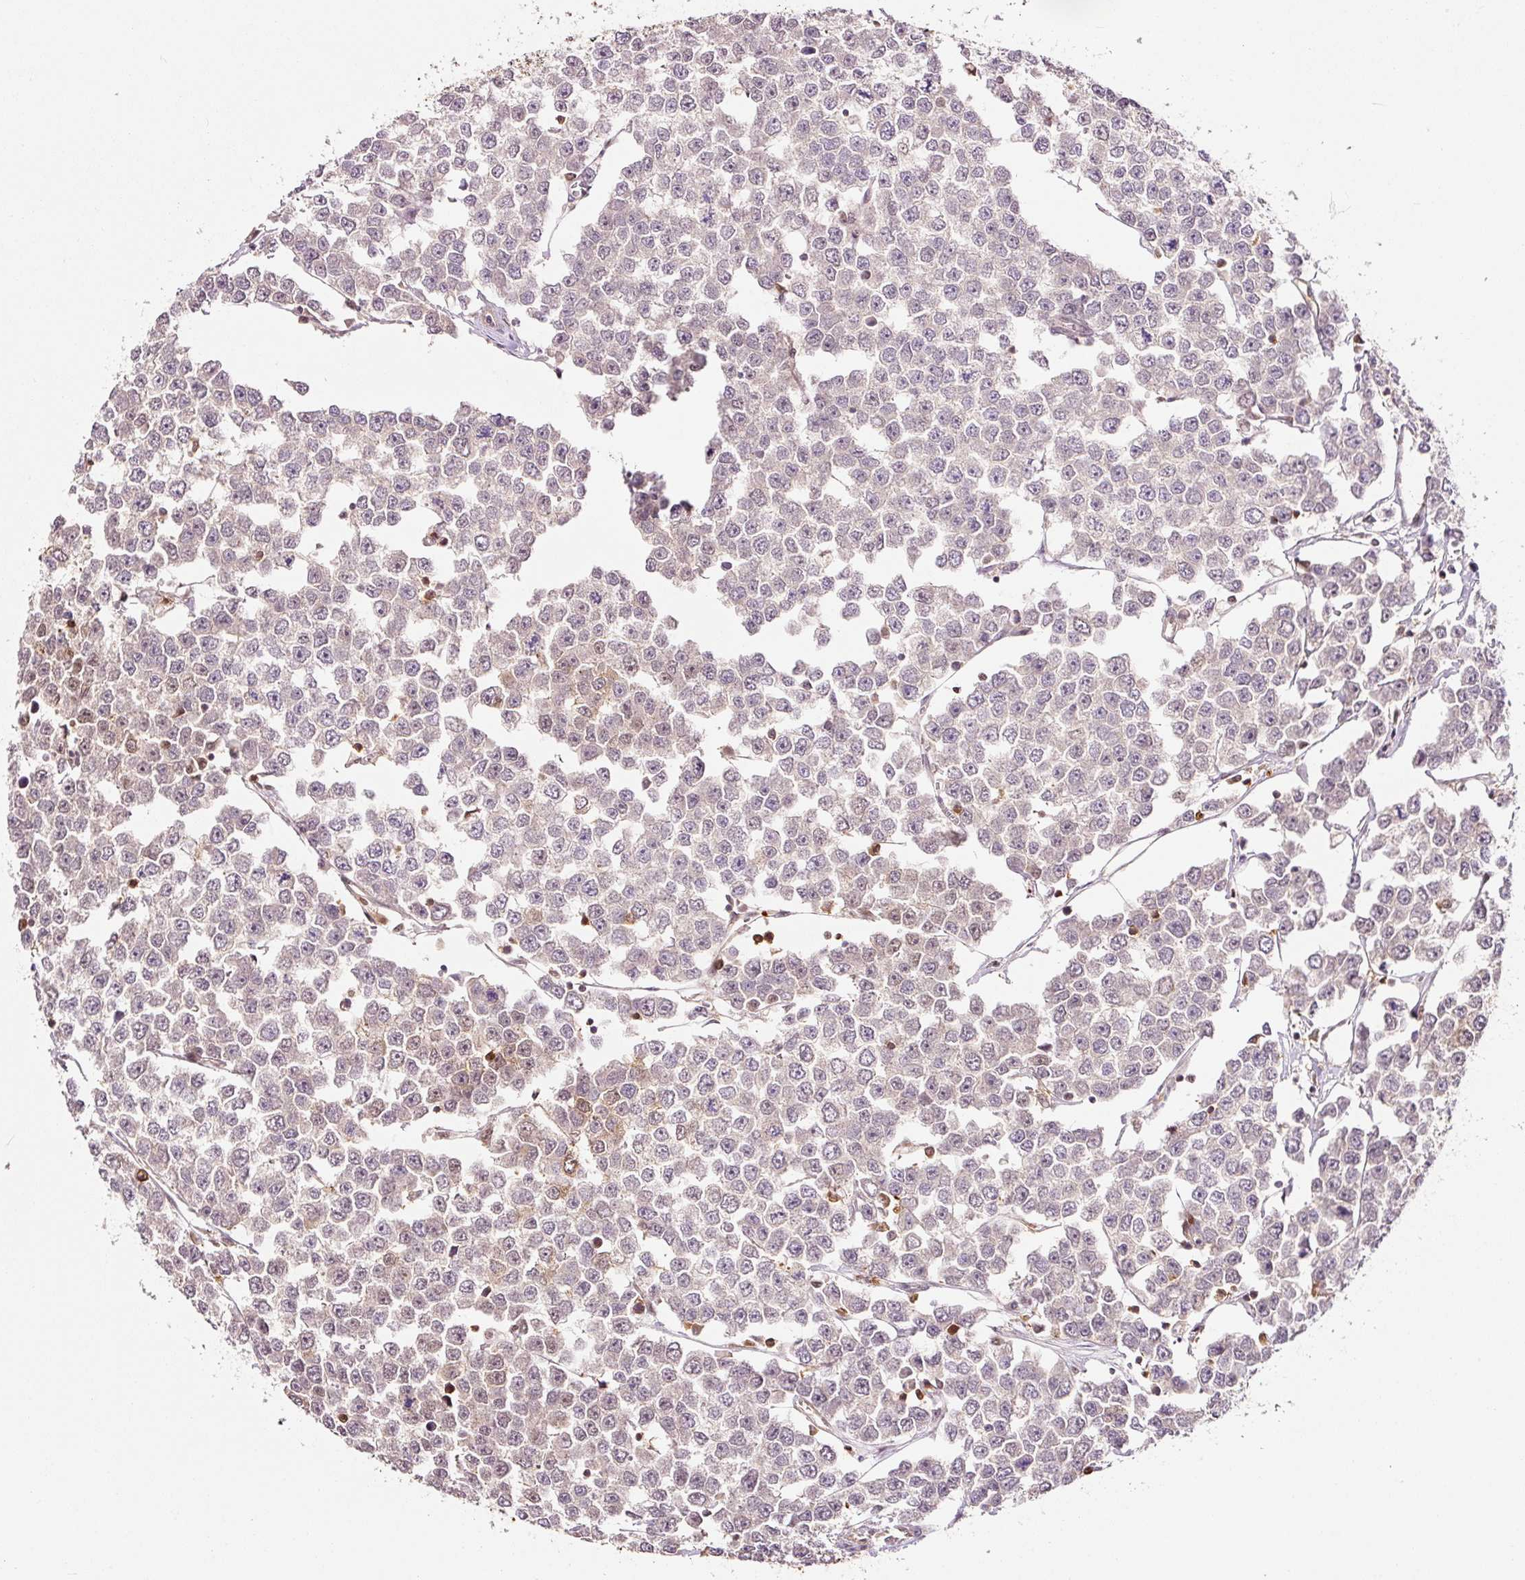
{"staining": {"intensity": "negative", "quantity": "none", "location": "none"}, "tissue": "testis cancer", "cell_type": "Tumor cells", "image_type": "cancer", "snomed": [{"axis": "morphology", "description": "Seminoma, NOS"}, {"axis": "morphology", "description": "Carcinoma, Embryonal, NOS"}, {"axis": "topography", "description": "Testis"}], "caption": "High power microscopy histopathology image of an immunohistochemistry photomicrograph of seminoma (testis), revealing no significant positivity in tumor cells.", "gene": "FBXL14", "patient": {"sex": "male", "age": 52}}